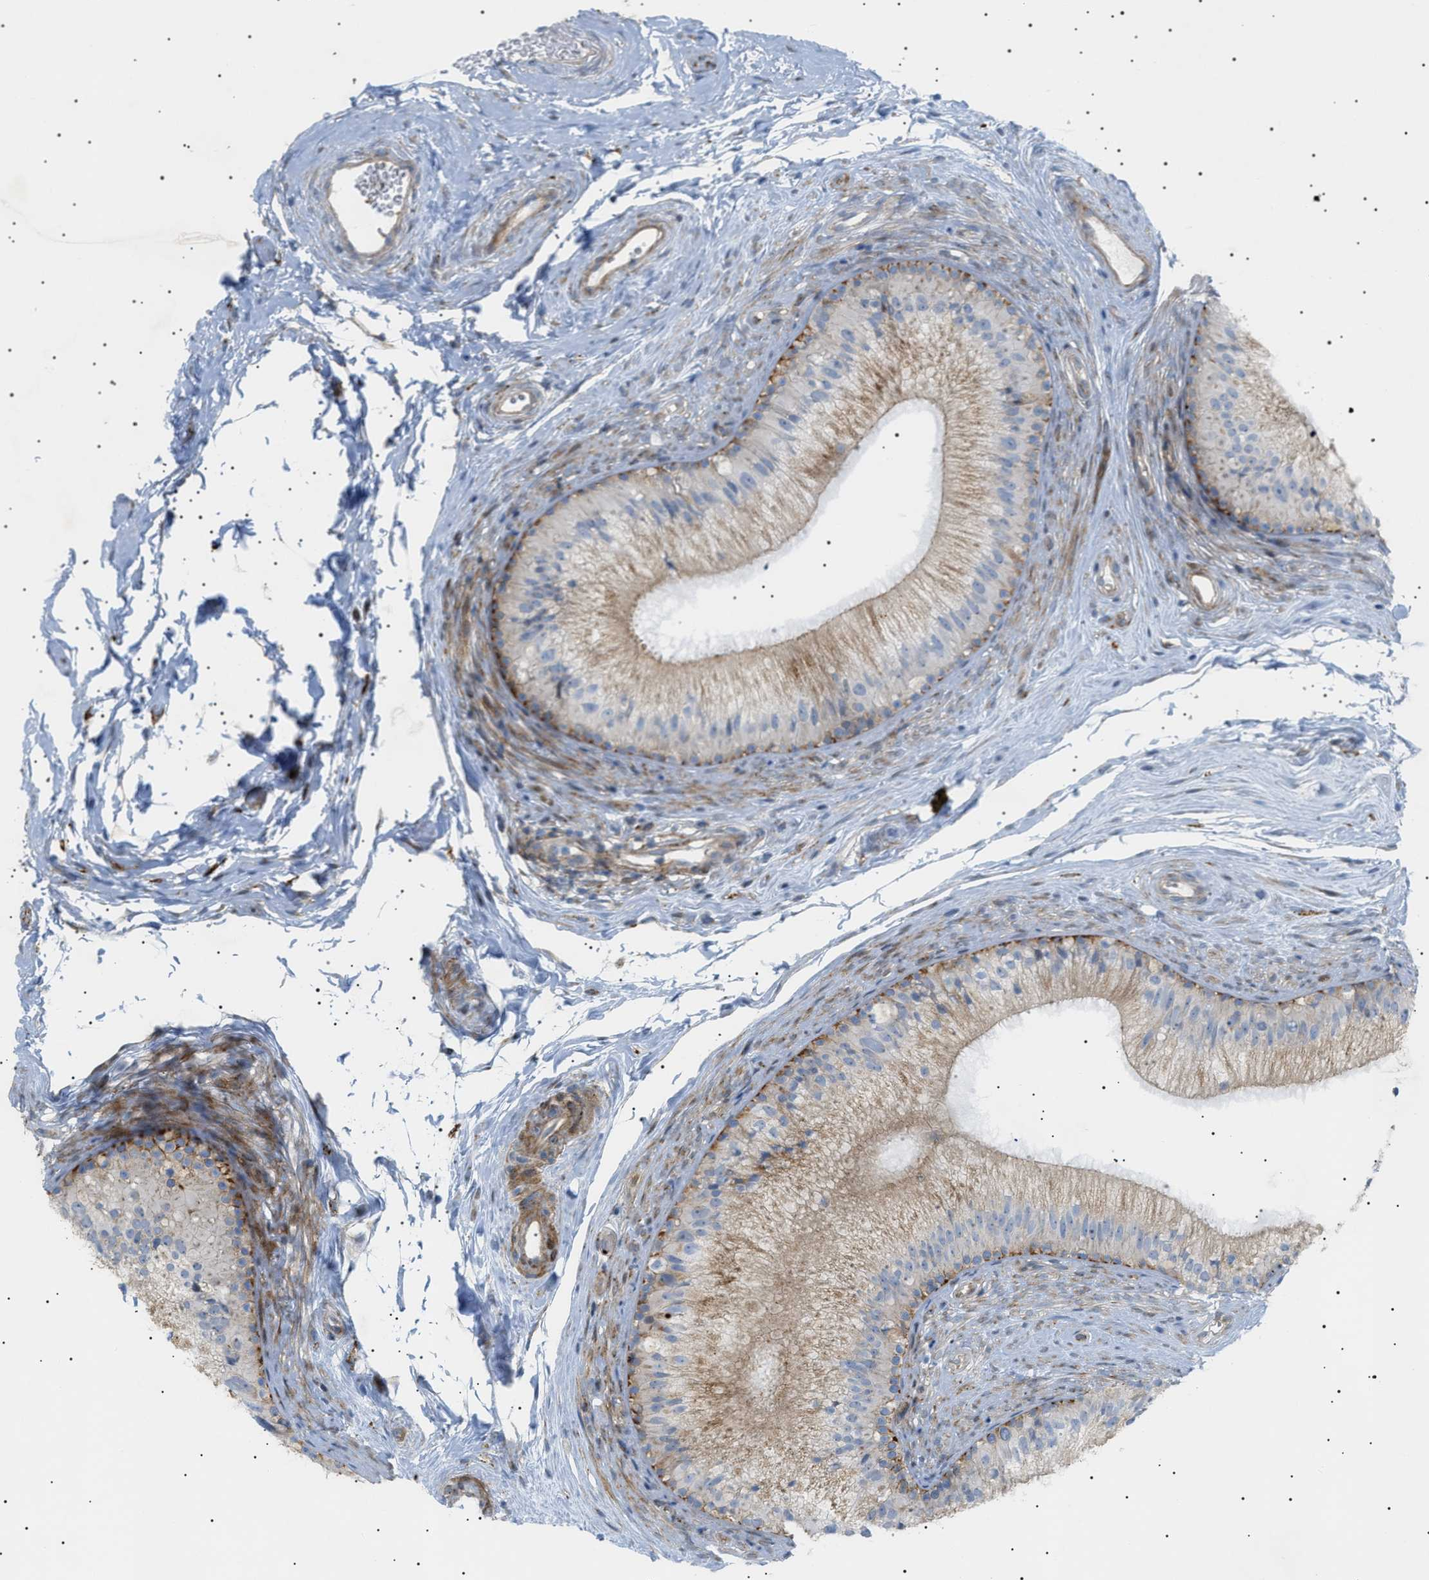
{"staining": {"intensity": "weak", "quantity": "25%-75%", "location": "cytoplasmic/membranous"}, "tissue": "epididymis", "cell_type": "Glandular cells", "image_type": "normal", "snomed": [{"axis": "morphology", "description": "Normal tissue, NOS"}, {"axis": "topography", "description": "Epididymis"}], "caption": "Protein expression by immunohistochemistry demonstrates weak cytoplasmic/membranous positivity in approximately 25%-75% of glandular cells in benign epididymis.", "gene": "SFXN5", "patient": {"sex": "male", "age": 56}}